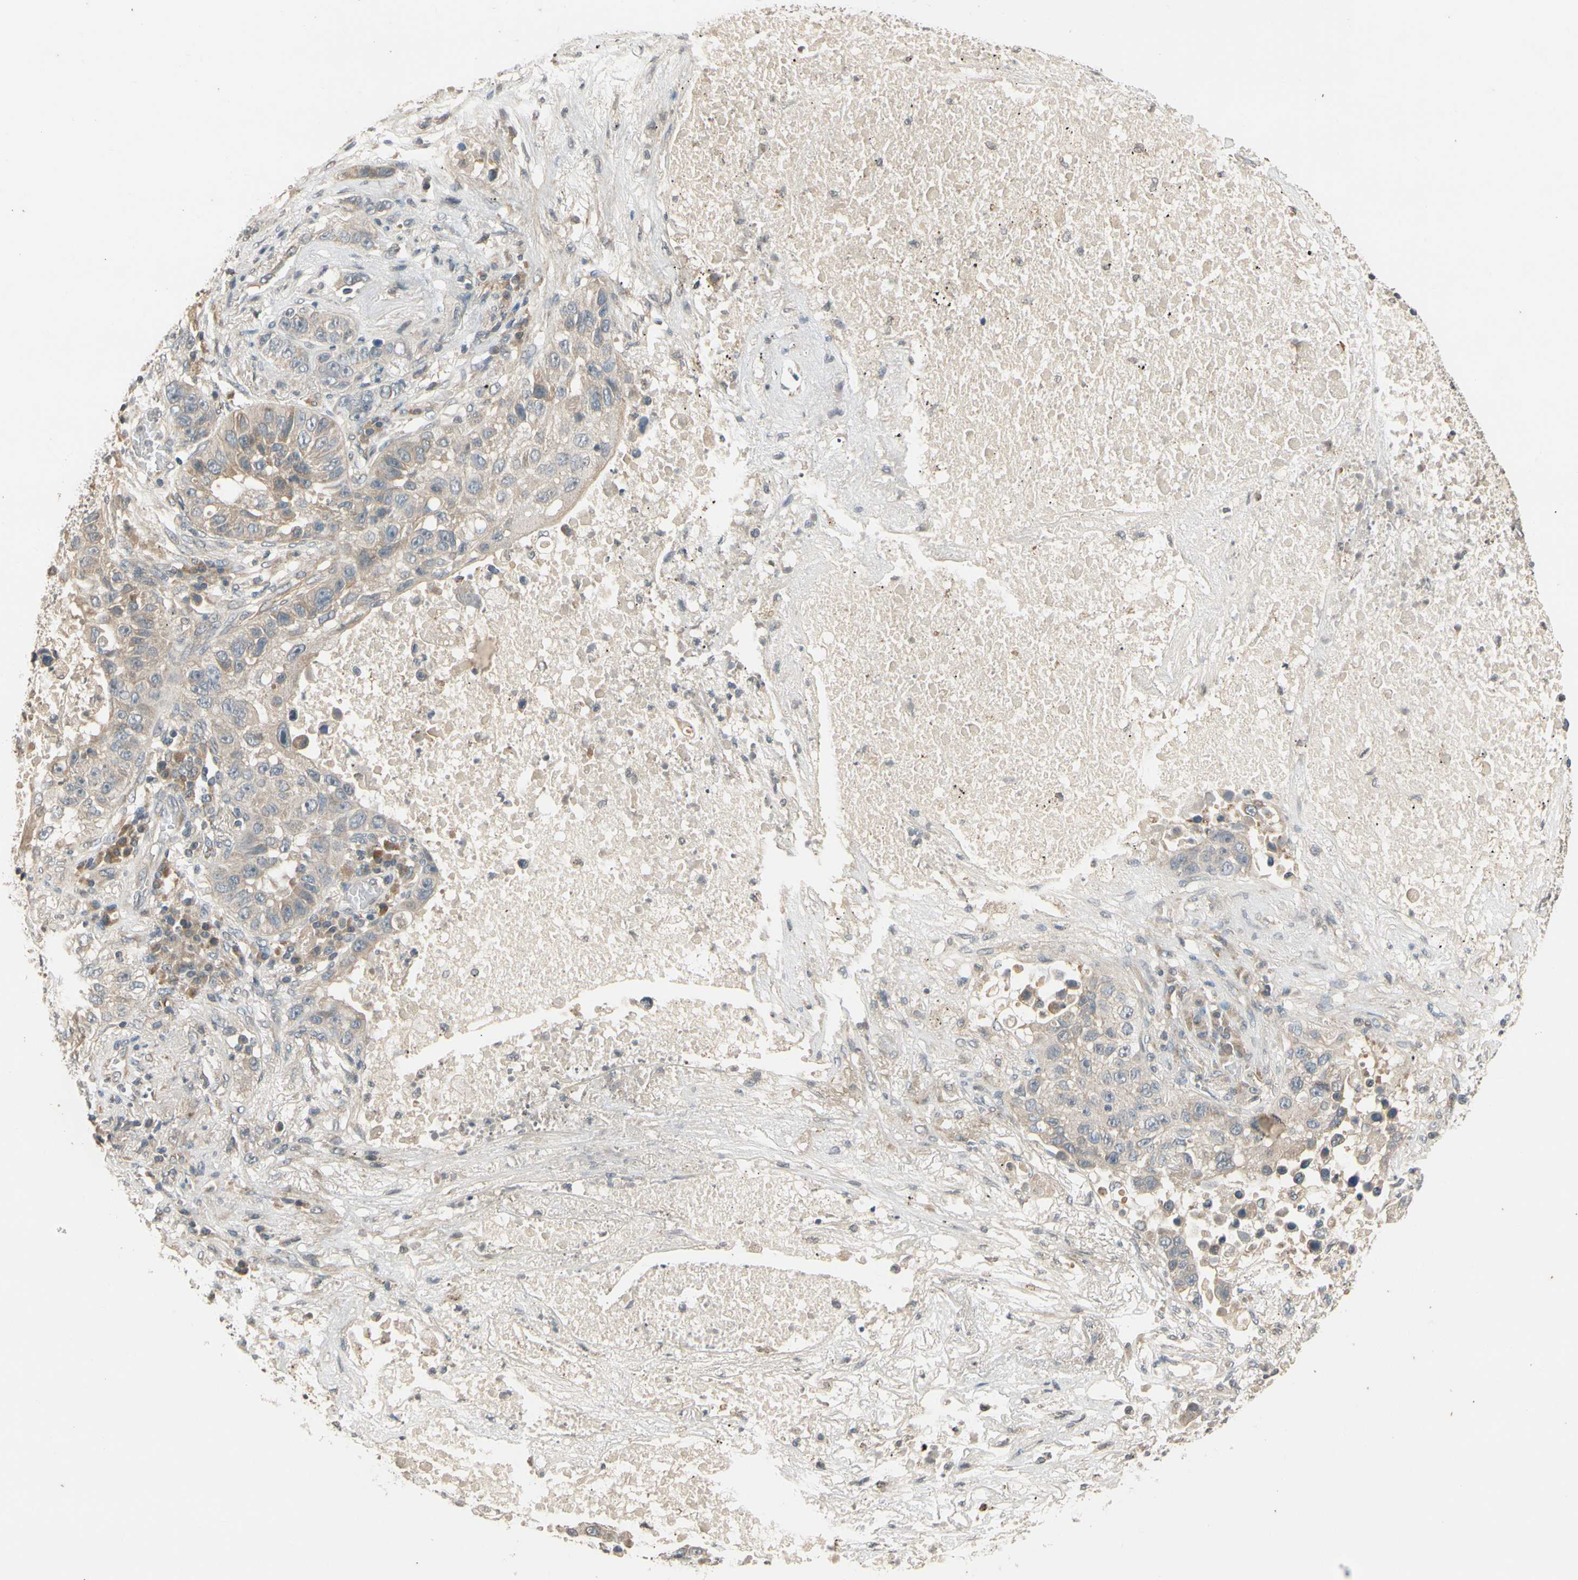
{"staining": {"intensity": "weak", "quantity": ">75%", "location": "cytoplasmic/membranous"}, "tissue": "lung cancer", "cell_type": "Tumor cells", "image_type": "cancer", "snomed": [{"axis": "morphology", "description": "Squamous cell carcinoma, NOS"}, {"axis": "topography", "description": "Lung"}], "caption": "Squamous cell carcinoma (lung) was stained to show a protein in brown. There is low levels of weak cytoplasmic/membranous positivity in approximately >75% of tumor cells.", "gene": "ATP2C1", "patient": {"sex": "male", "age": 57}}